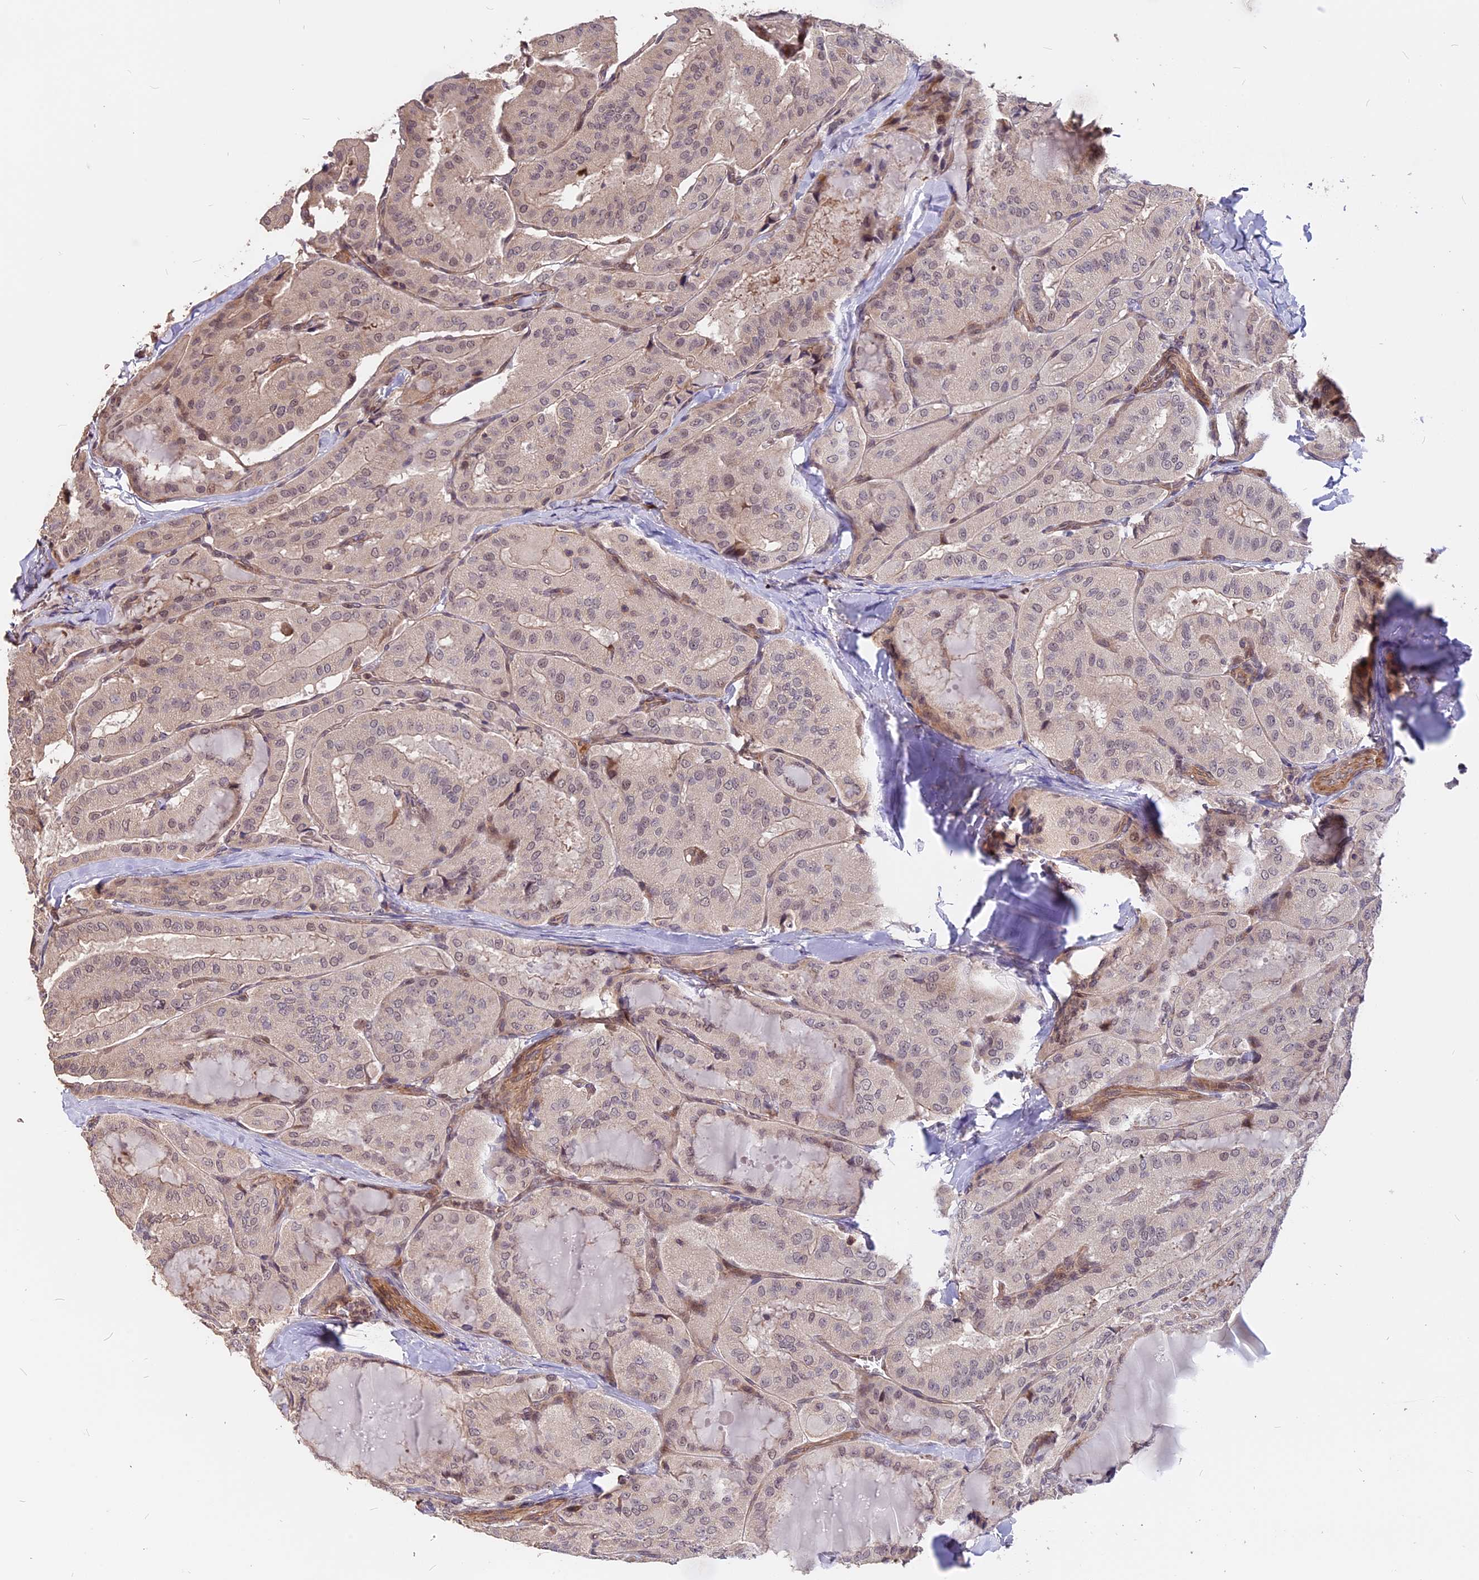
{"staining": {"intensity": "negative", "quantity": "none", "location": "none"}, "tissue": "thyroid cancer", "cell_type": "Tumor cells", "image_type": "cancer", "snomed": [{"axis": "morphology", "description": "Normal tissue, NOS"}, {"axis": "morphology", "description": "Papillary adenocarcinoma, NOS"}, {"axis": "topography", "description": "Thyroid gland"}], "caption": "High magnification brightfield microscopy of thyroid cancer (papillary adenocarcinoma) stained with DAB (3,3'-diaminobenzidine) (brown) and counterstained with hematoxylin (blue): tumor cells show no significant staining.", "gene": "ZC3H10", "patient": {"sex": "female", "age": 59}}